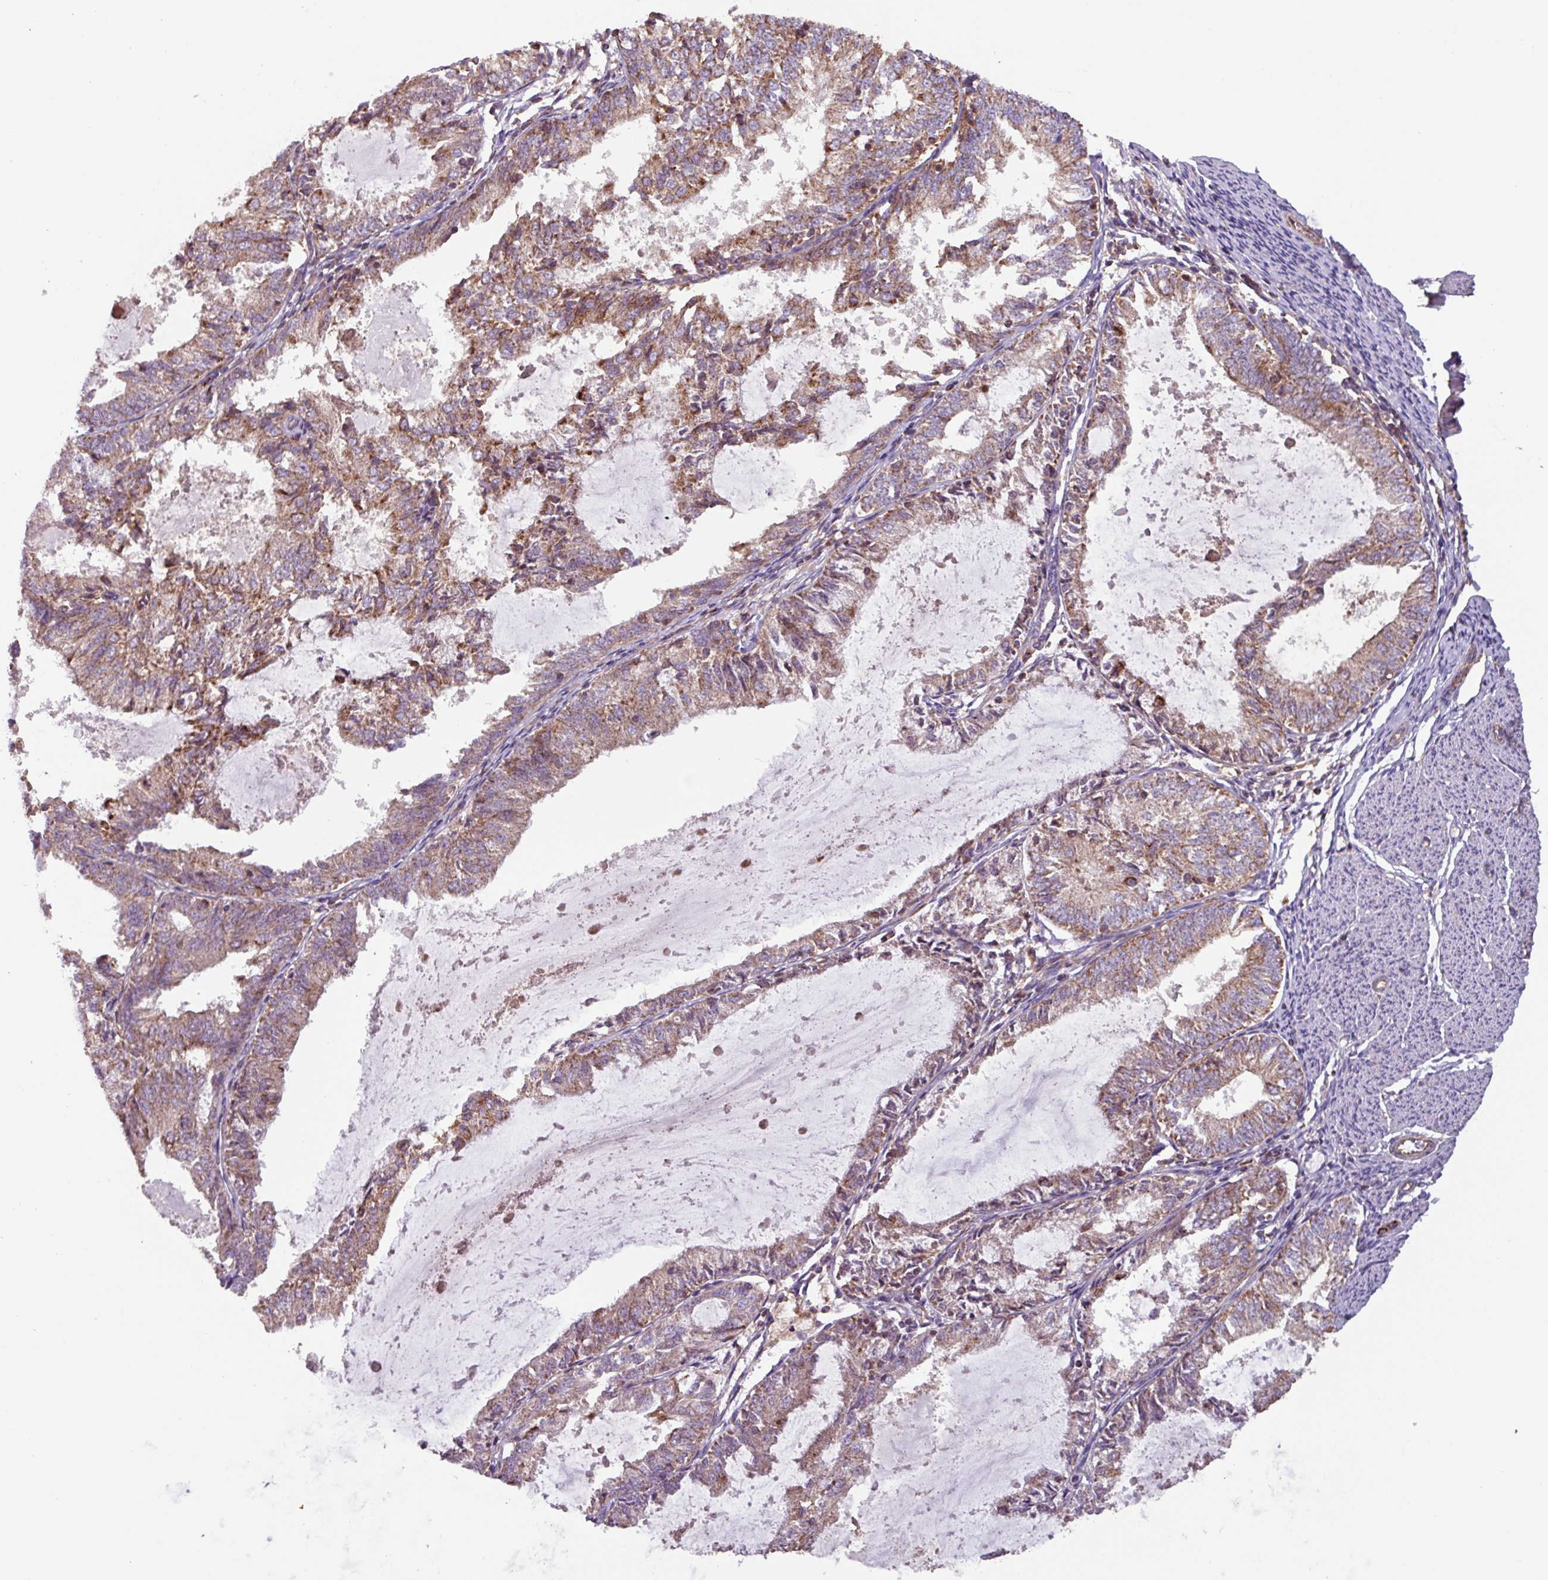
{"staining": {"intensity": "moderate", "quantity": "25%-75%", "location": "cytoplasmic/membranous"}, "tissue": "endometrial cancer", "cell_type": "Tumor cells", "image_type": "cancer", "snomed": [{"axis": "morphology", "description": "Adenocarcinoma, NOS"}, {"axis": "topography", "description": "Endometrium"}], "caption": "Tumor cells reveal medium levels of moderate cytoplasmic/membranous positivity in approximately 25%-75% of cells in endometrial cancer (adenocarcinoma).", "gene": "PLEKHD1", "patient": {"sex": "female", "age": 57}}